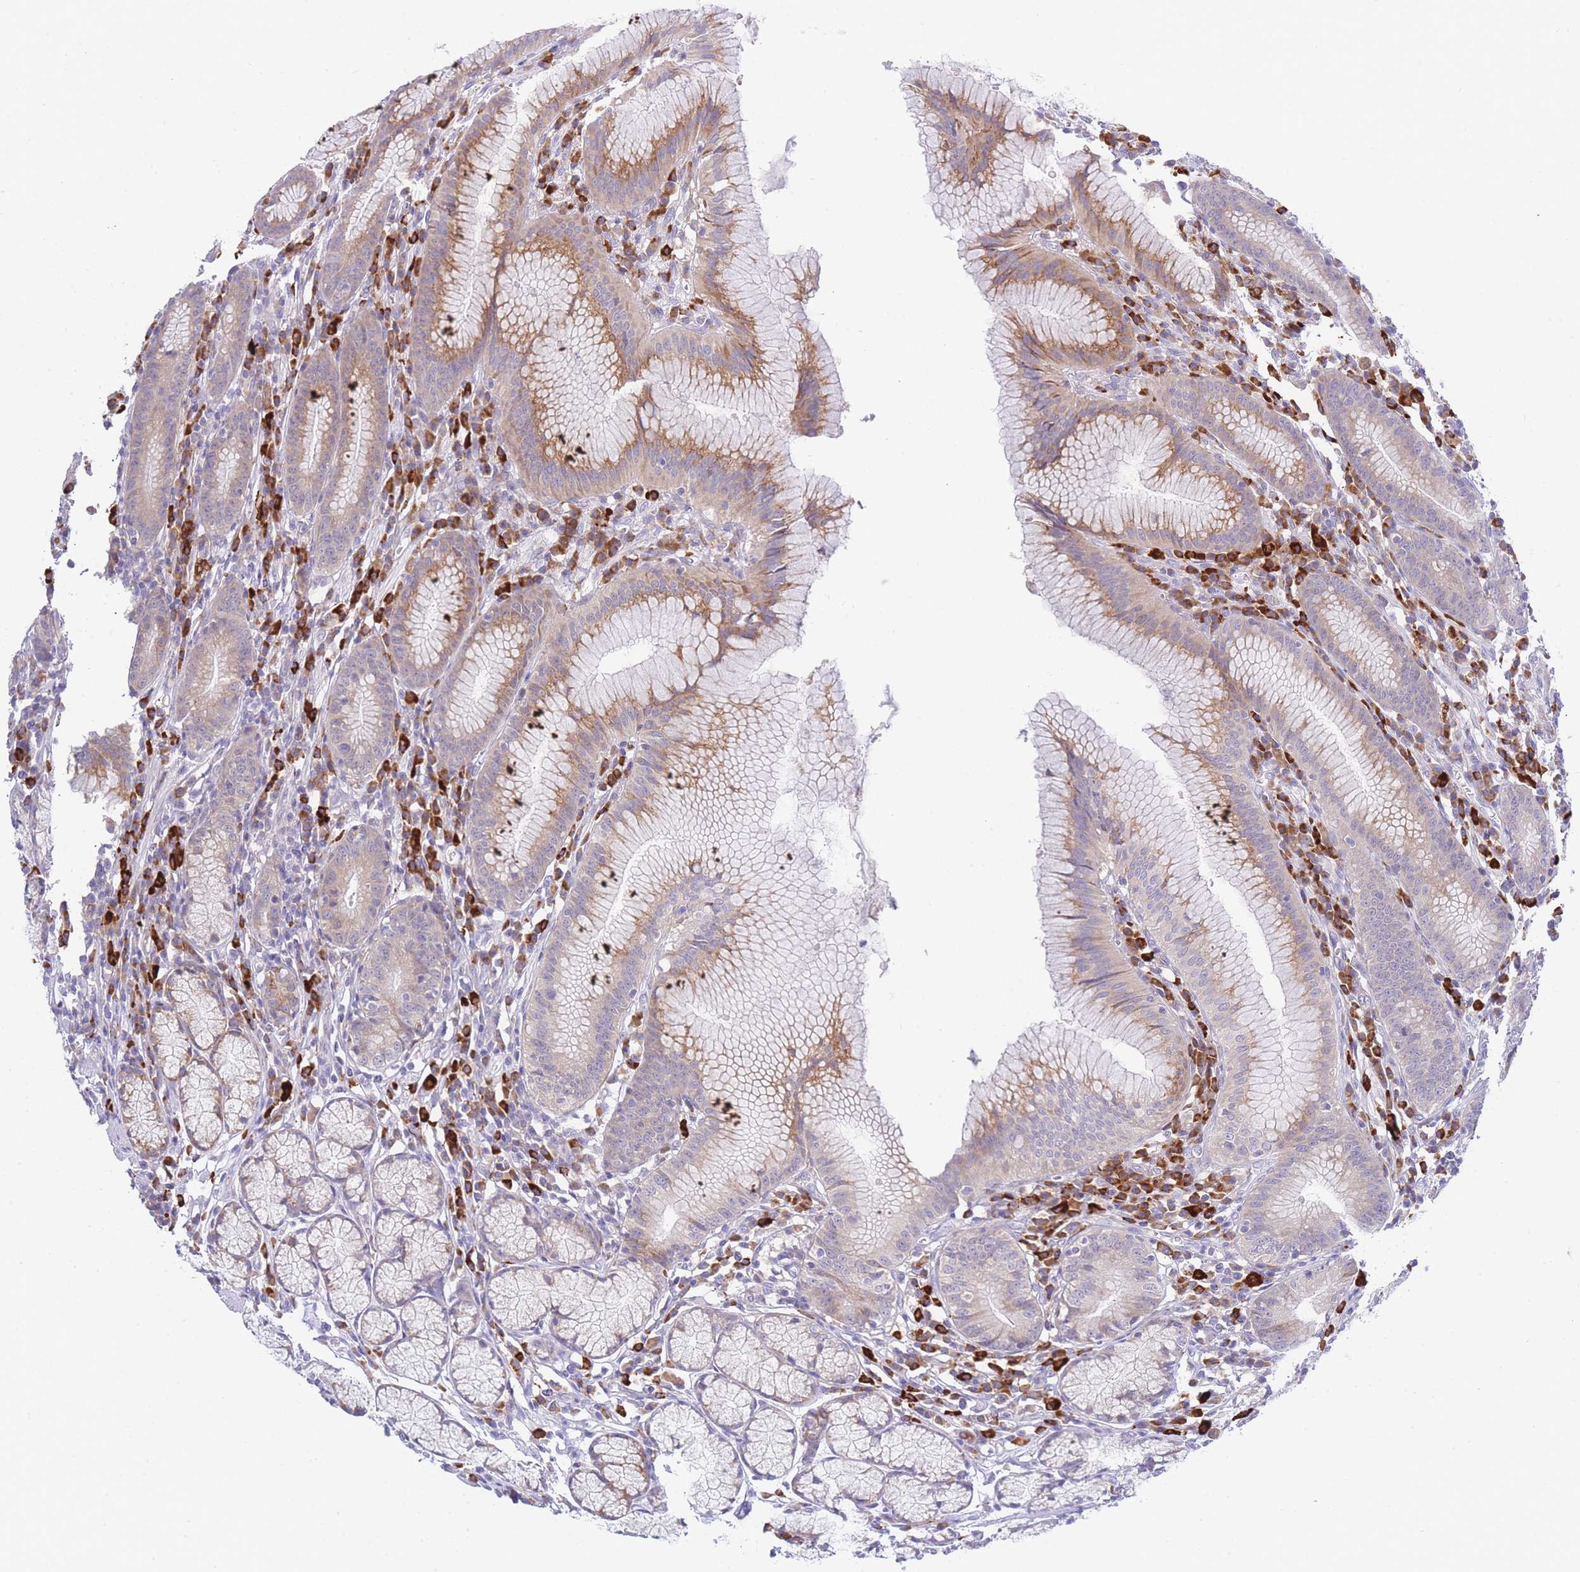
{"staining": {"intensity": "moderate", "quantity": "25%-75%", "location": "cytoplasmic/membranous"}, "tissue": "stomach", "cell_type": "Glandular cells", "image_type": "normal", "snomed": [{"axis": "morphology", "description": "Normal tissue, NOS"}, {"axis": "topography", "description": "Stomach"}], "caption": "Protein staining reveals moderate cytoplasmic/membranous expression in about 25%-75% of glandular cells in unremarkable stomach.", "gene": "ZNF510", "patient": {"sex": "male", "age": 55}}